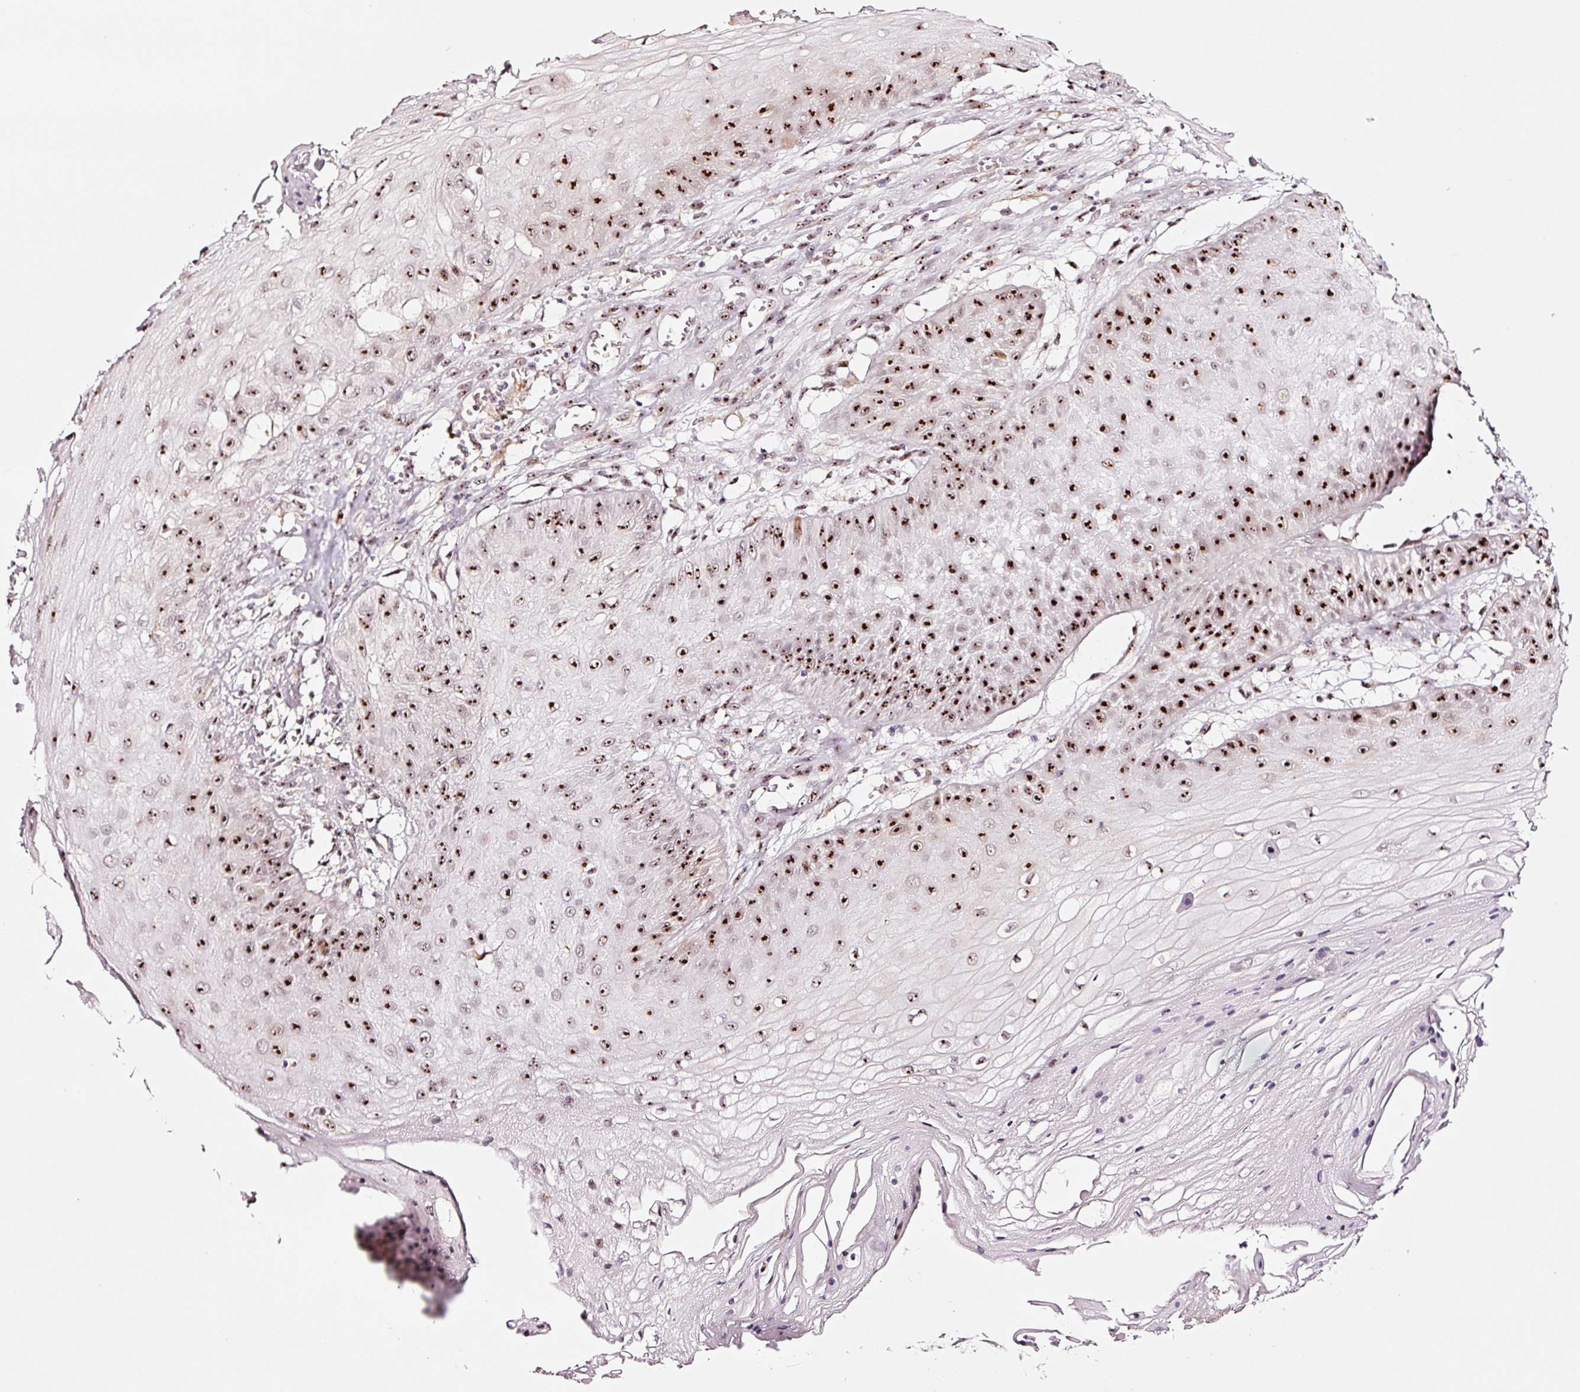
{"staining": {"intensity": "strong", "quantity": ">75%", "location": "nuclear"}, "tissue": "skin cancer", "cell_type": "Tumor cells", "image_type": "cancer", "snomed": [{"axis": "morphology", "description": "Squamous cell carcinoma, NOS"}, {"axis": "topography", "description": "Skin"}], "caption": "An image showing strong nuclear staining in about >75% of tumor cells in skin squamous cell carcinoma, as visualized by brown immunohistochemical staining.", "gene": "GNL3", "patient": {"sex": "male", "age": 70}}